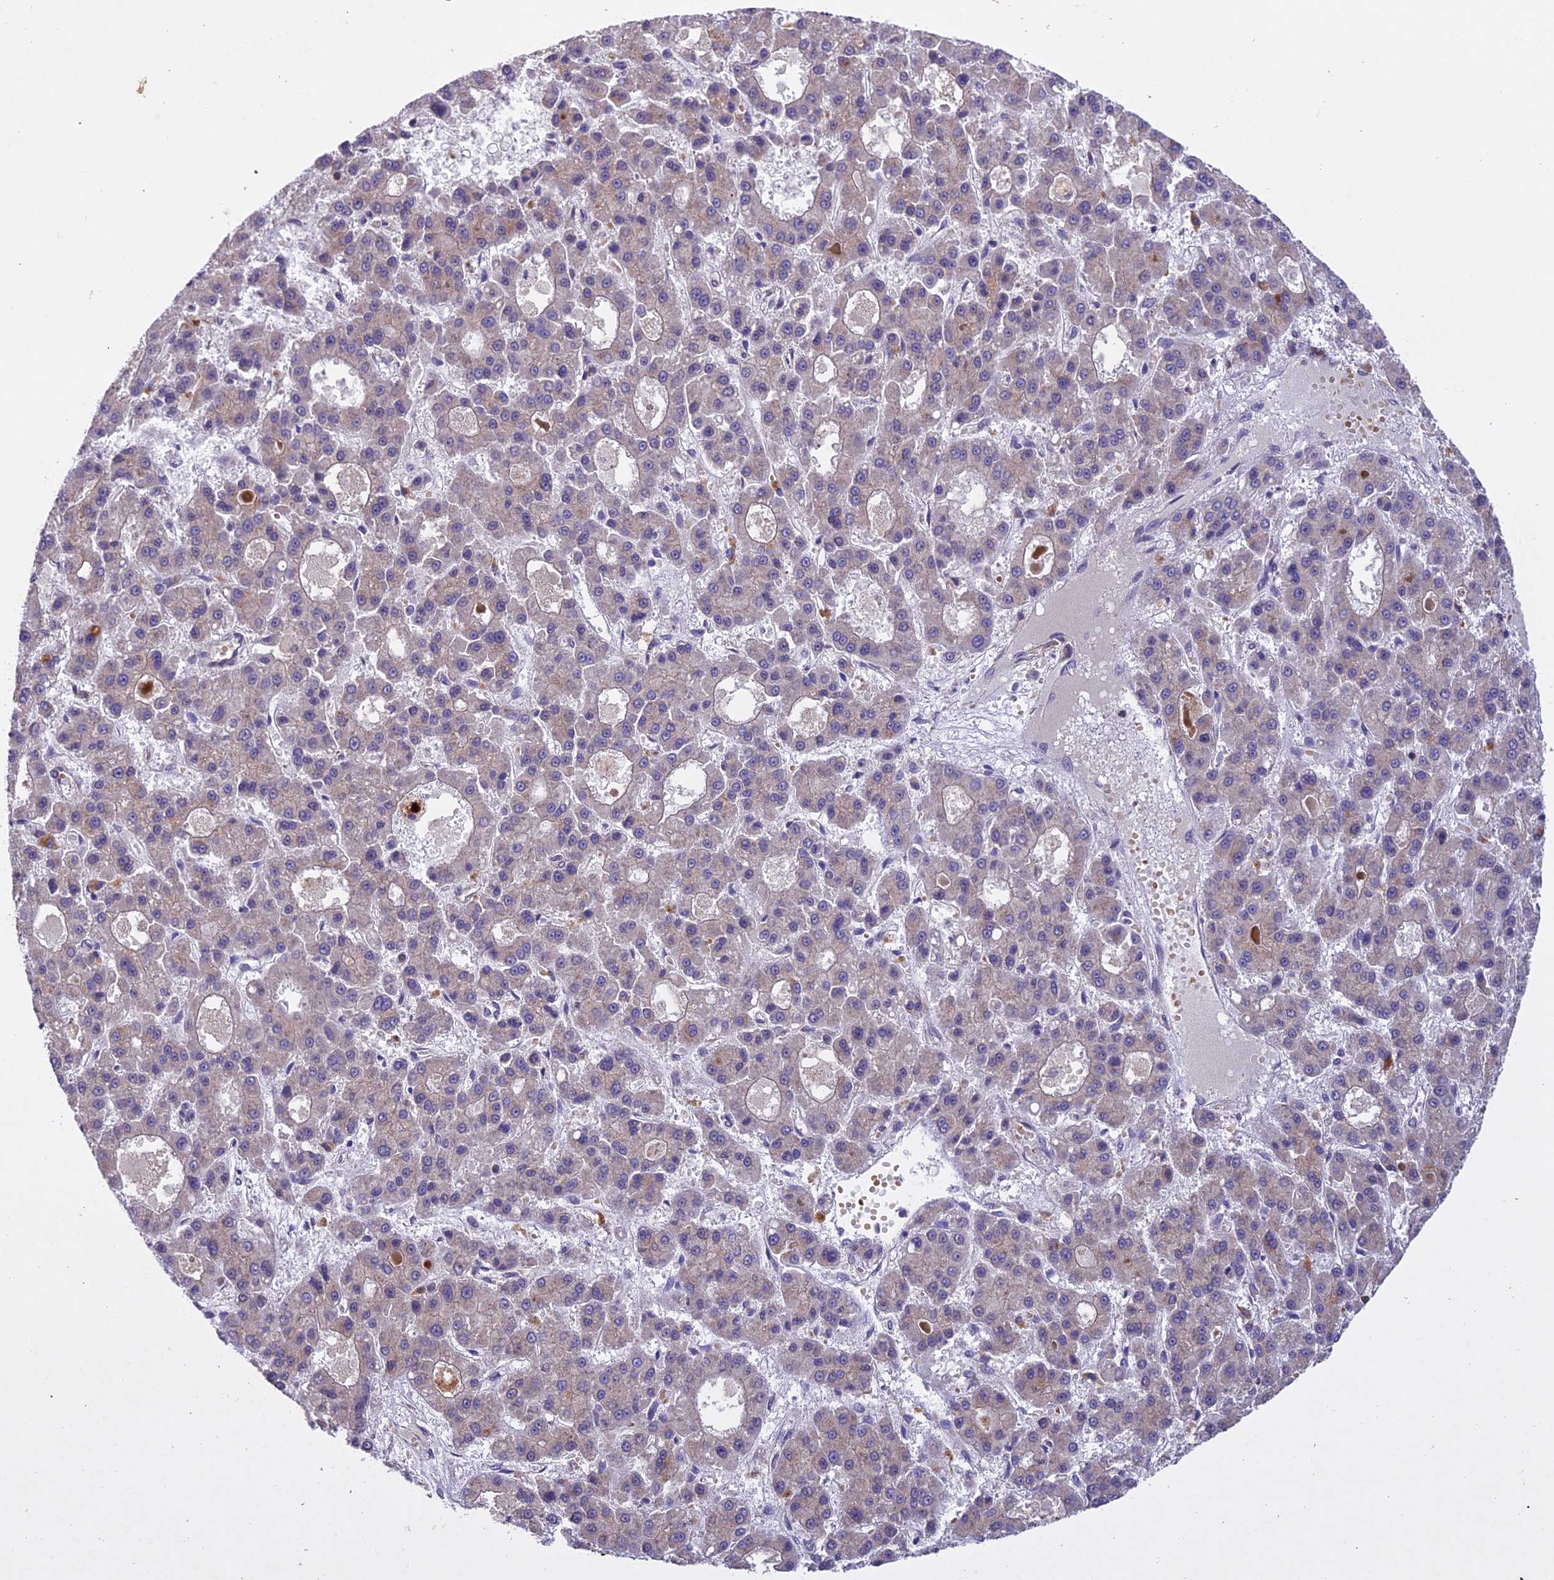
{"staining": {"intensity": "weak", "quantity": "<25%", "location": "cytoplasmic/membranous"}, "tissue": "liver cancer", "cell_type": "Tumor cells", "image_type": "cancer", "snomed": [{"axis": "morphology", "description": "Carcinoma, Hepatocellular, NOS"}, {"axis": "topography", "description": "Liver"}], "caption": "Tumor cells show no significant positivity in liver hepatocellular carcinoma. (Brightfield microscopy of DAB (3,3'-diaminobenzidine) IHC at high magnification).", "gene": "CENPL", "patient": {"sex": "male", "age": 70}}